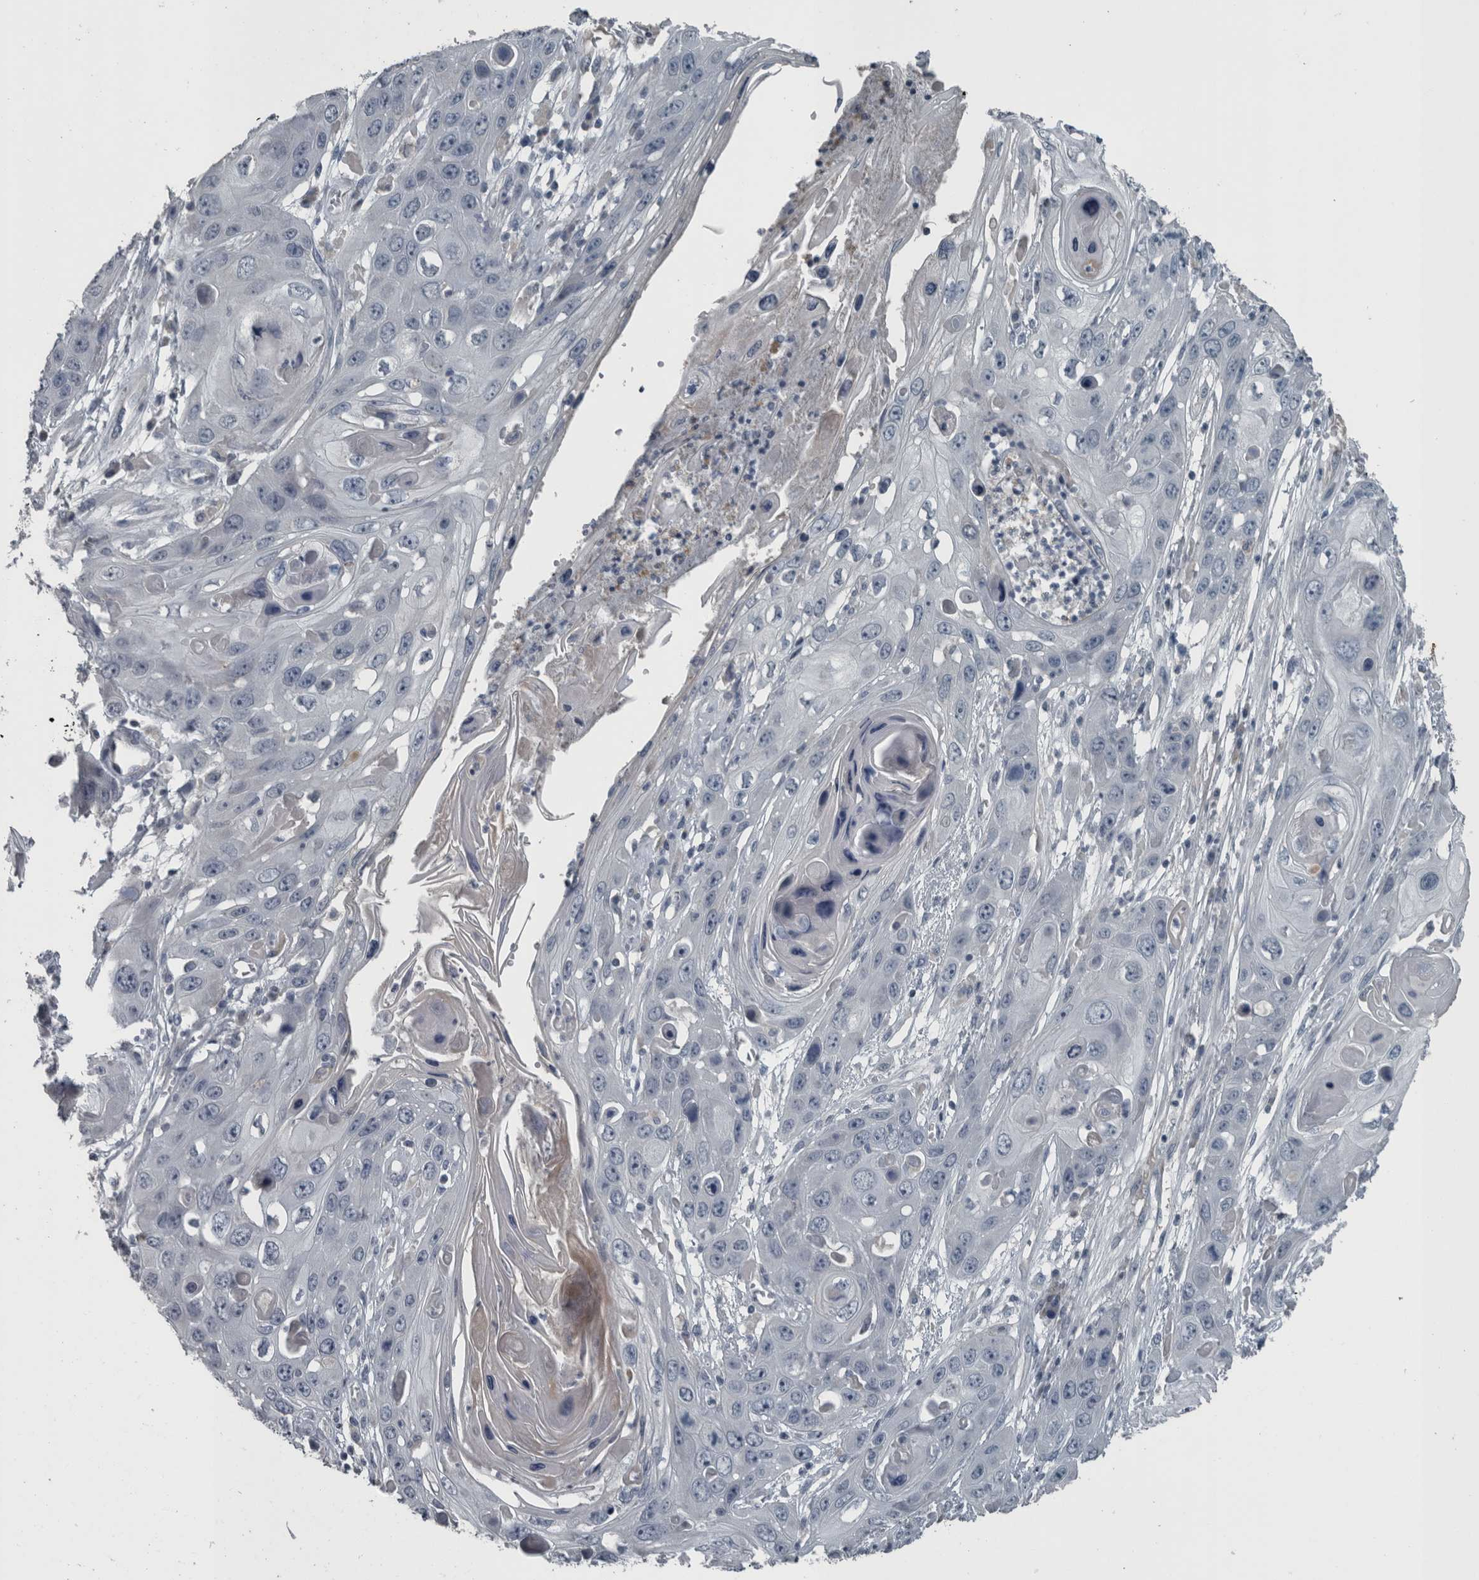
{"staining": {"intensity": "negative", "quantity": "none", "location": "none"}, "tissue": "skin cancer", "cell_type": "Tumor cells", "image_type": "cancer", "snomed": [{"axis": "morphology", "description": "Squamous cell carcinoma, NOS"}, {"axis": "topography", "description": "Skin"}], "caption": "The micrograph demonstrates no staining of tumor cells in skin cancer (squamous cell carcinoma).", "gene": "KRT20", "patient": {"sex": "male", "age": 55}}